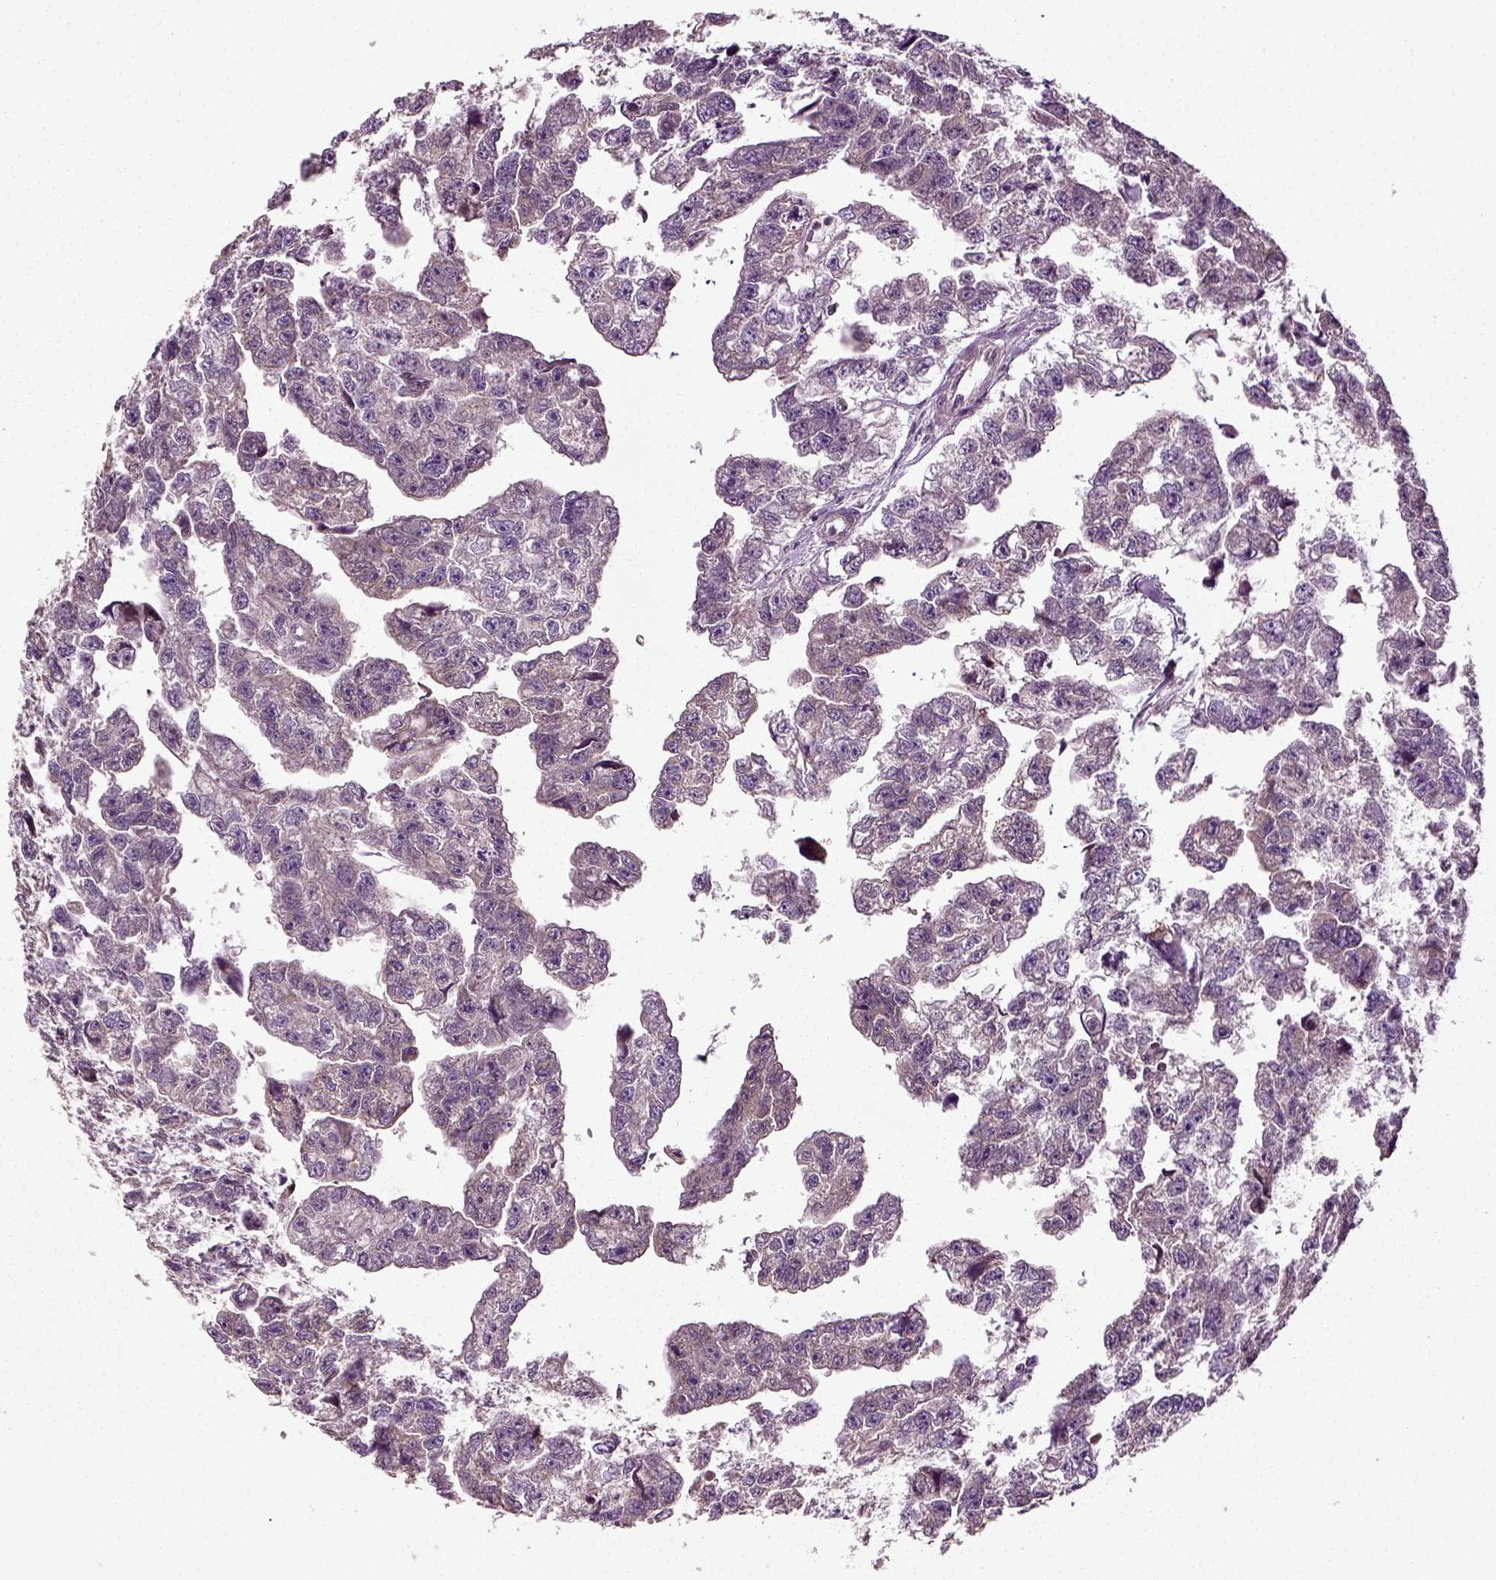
{"staining": {"intensity": "negative", "quantity": "none", "location": "none"}, "tissue": "testis cancer", "cell_type": "Tumor cells", "image_type": "cancer", "snomed": [{"axis": "morphology", "description": "Carcinoma, Embryonal, NOS"}, {"axis": "morphology", "description": "Teratoma, malignant, NOS"}, {"axis": "topography", "description": "Testis"}], "caption": "Immunohistochemistry of embryonal carcinoma (testis) demonstrates no positivity in tumor cells.", "gene": "ERV3-1", "patient": {"sex": "male", "age": 44}}